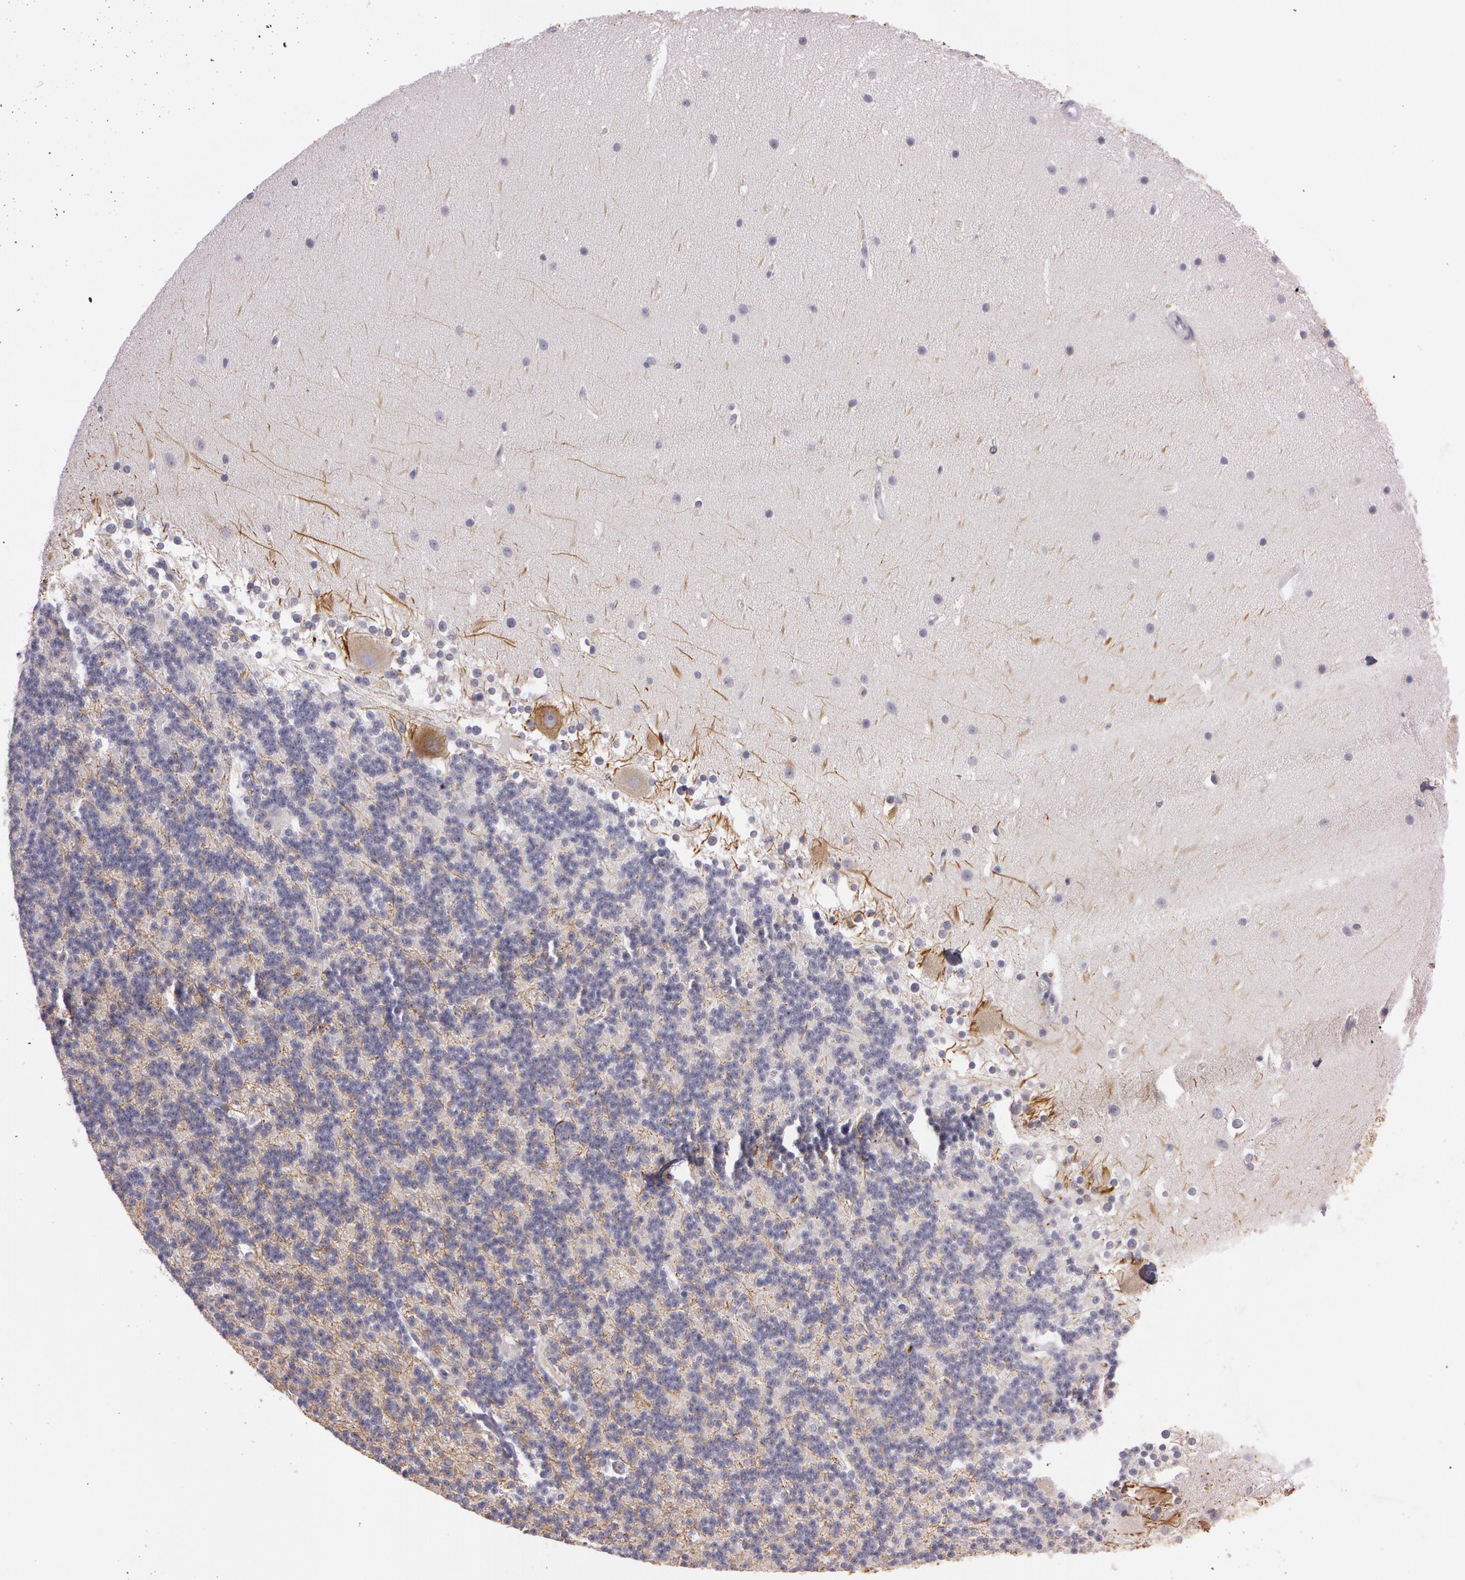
{"staining": {"intensity": "negative", "quantity": "none", "location": "none"}, "tissue": "cerebellum", "cell_type": "Cells in granular layer", "image_type": "normal", "snomed": [{"axis": "morphology", "description": "Normal tissue, NOS"}, {"axis": "topography", "description": "Cerebellum"}], "caption": "DAB (3,3'-diaminobenzidine) immunohistochemical staining of unremarkable human cerebellum shows no significant positivity in cells in granular layer.", "gene": "MXRA5", "patient": {"sex": "female", "age": 19}}